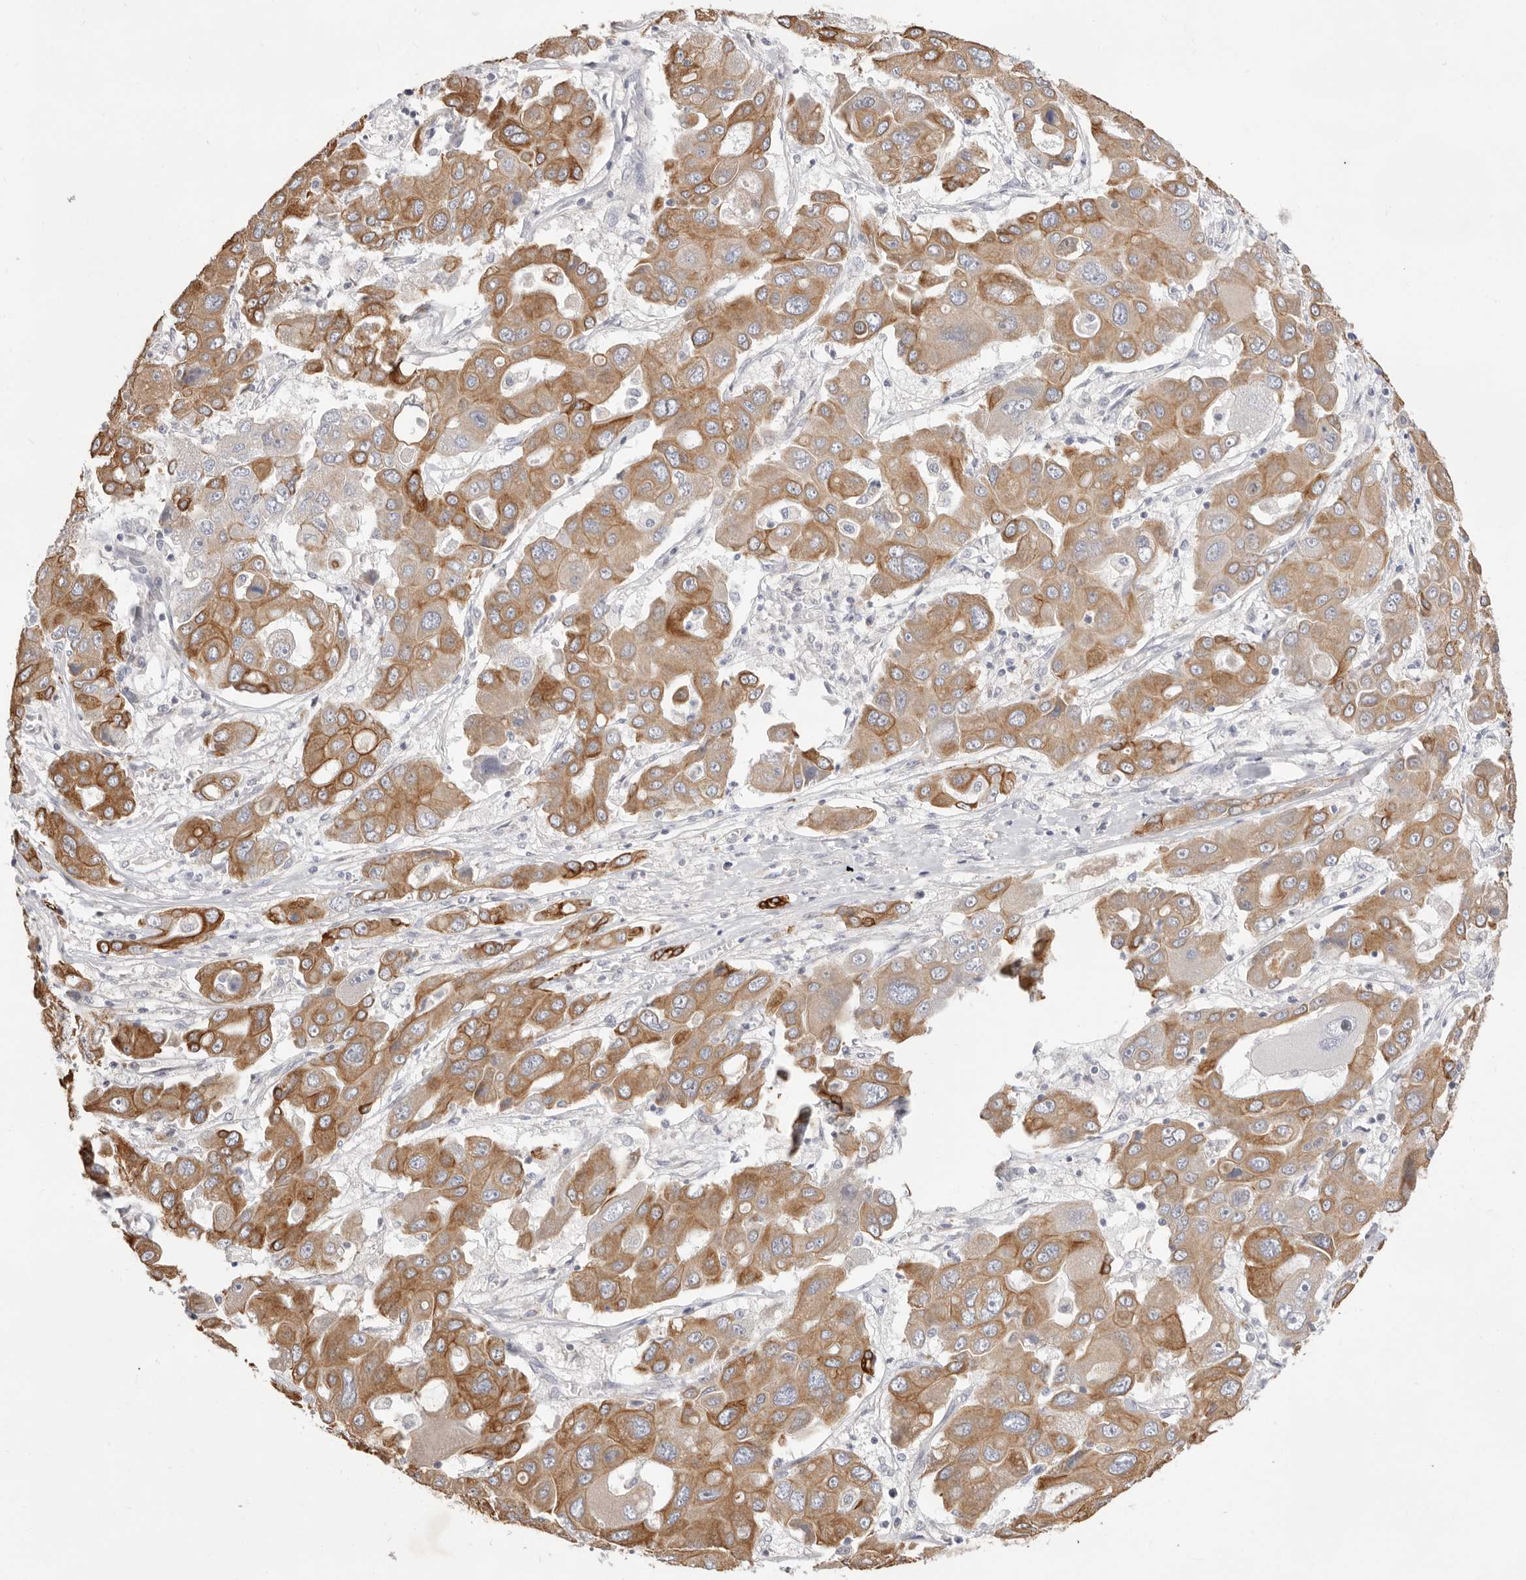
{"staining": {"intensity": "moderate", "quantity": ">75%", "location": "cytoplasmic/membranous"}, "tissue": "liver cancer", "cell_type": "Tumor cells", "image_type": "cancer", "snomed": [{"axis": "morphology", "description": "Cholangiocarcinoma"}, {"axis": "topography", "description": "Liver"}], "caption": "Liver cholangiocarcinoma stained with DAB (3,3'-diaminobenzidine) immunohistochemistry demonstrates medium levels of moderate cytoplasmic/membranous staining in about >75% of tumor cells.", "gene": "USH1C", "patient": {"sex": "male", "age": 67}}